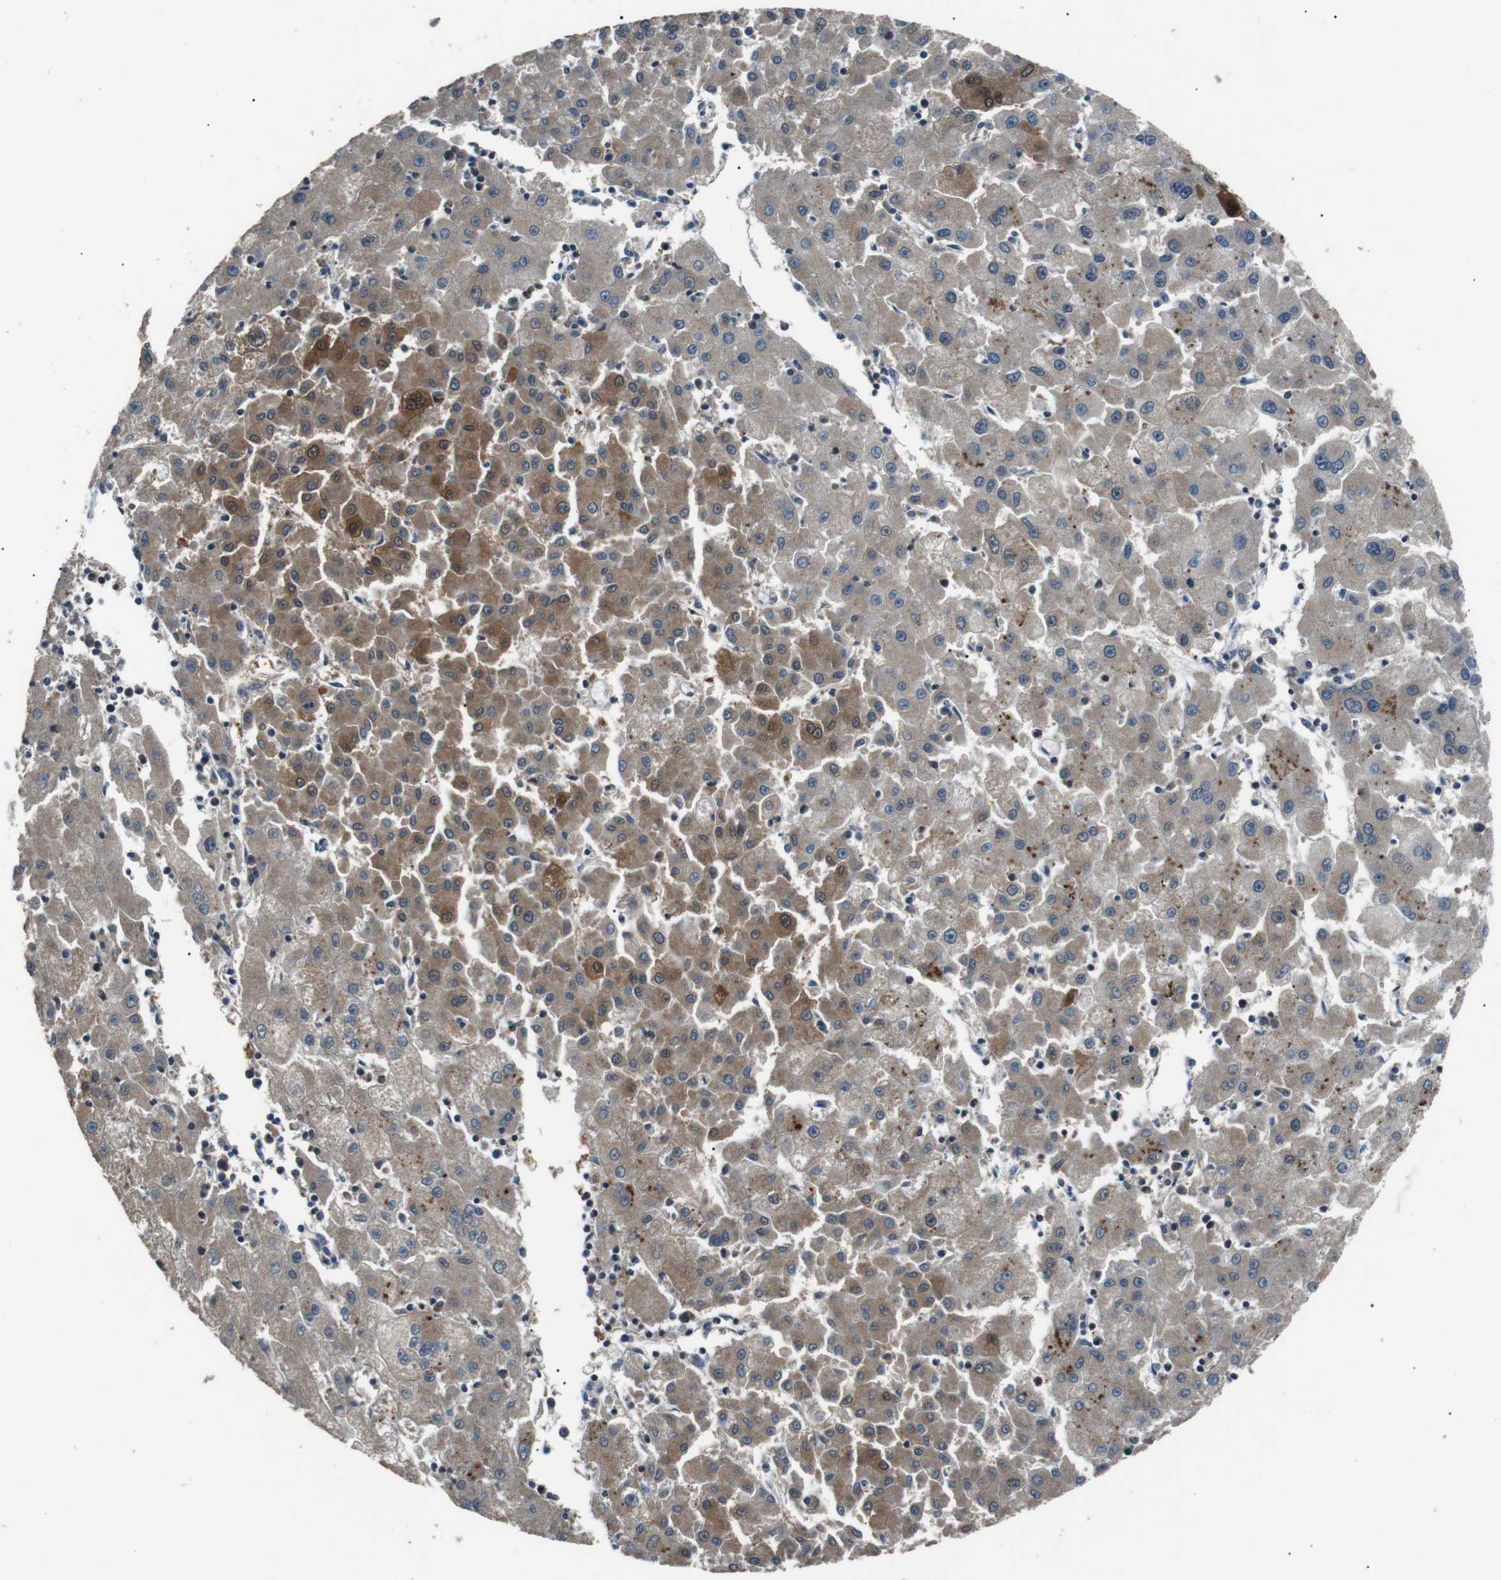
{"staining": {"intensity": "moderate", "quantity": "25%-75%", "location": "cytoplasmic/membranous"}, "tissue": "liver cancer", "cell_type": "Tumor cells", "image_type": "cancer", "snomed": [{"axis": "morphology", "description": "Carcinoma, Hepatocellular, NOS"}, {"axis": "topography", "description": "Liver"}], "caption": "Hepatocellular carcinoma (liver) was stained to show a protein in brown. There is medium levels of moderate cytoplasmic/membranous expression in approximately 25%-75% of tumor cells.", "gene": "NEK7", "patient": {"sex": "male", "age": 72}}